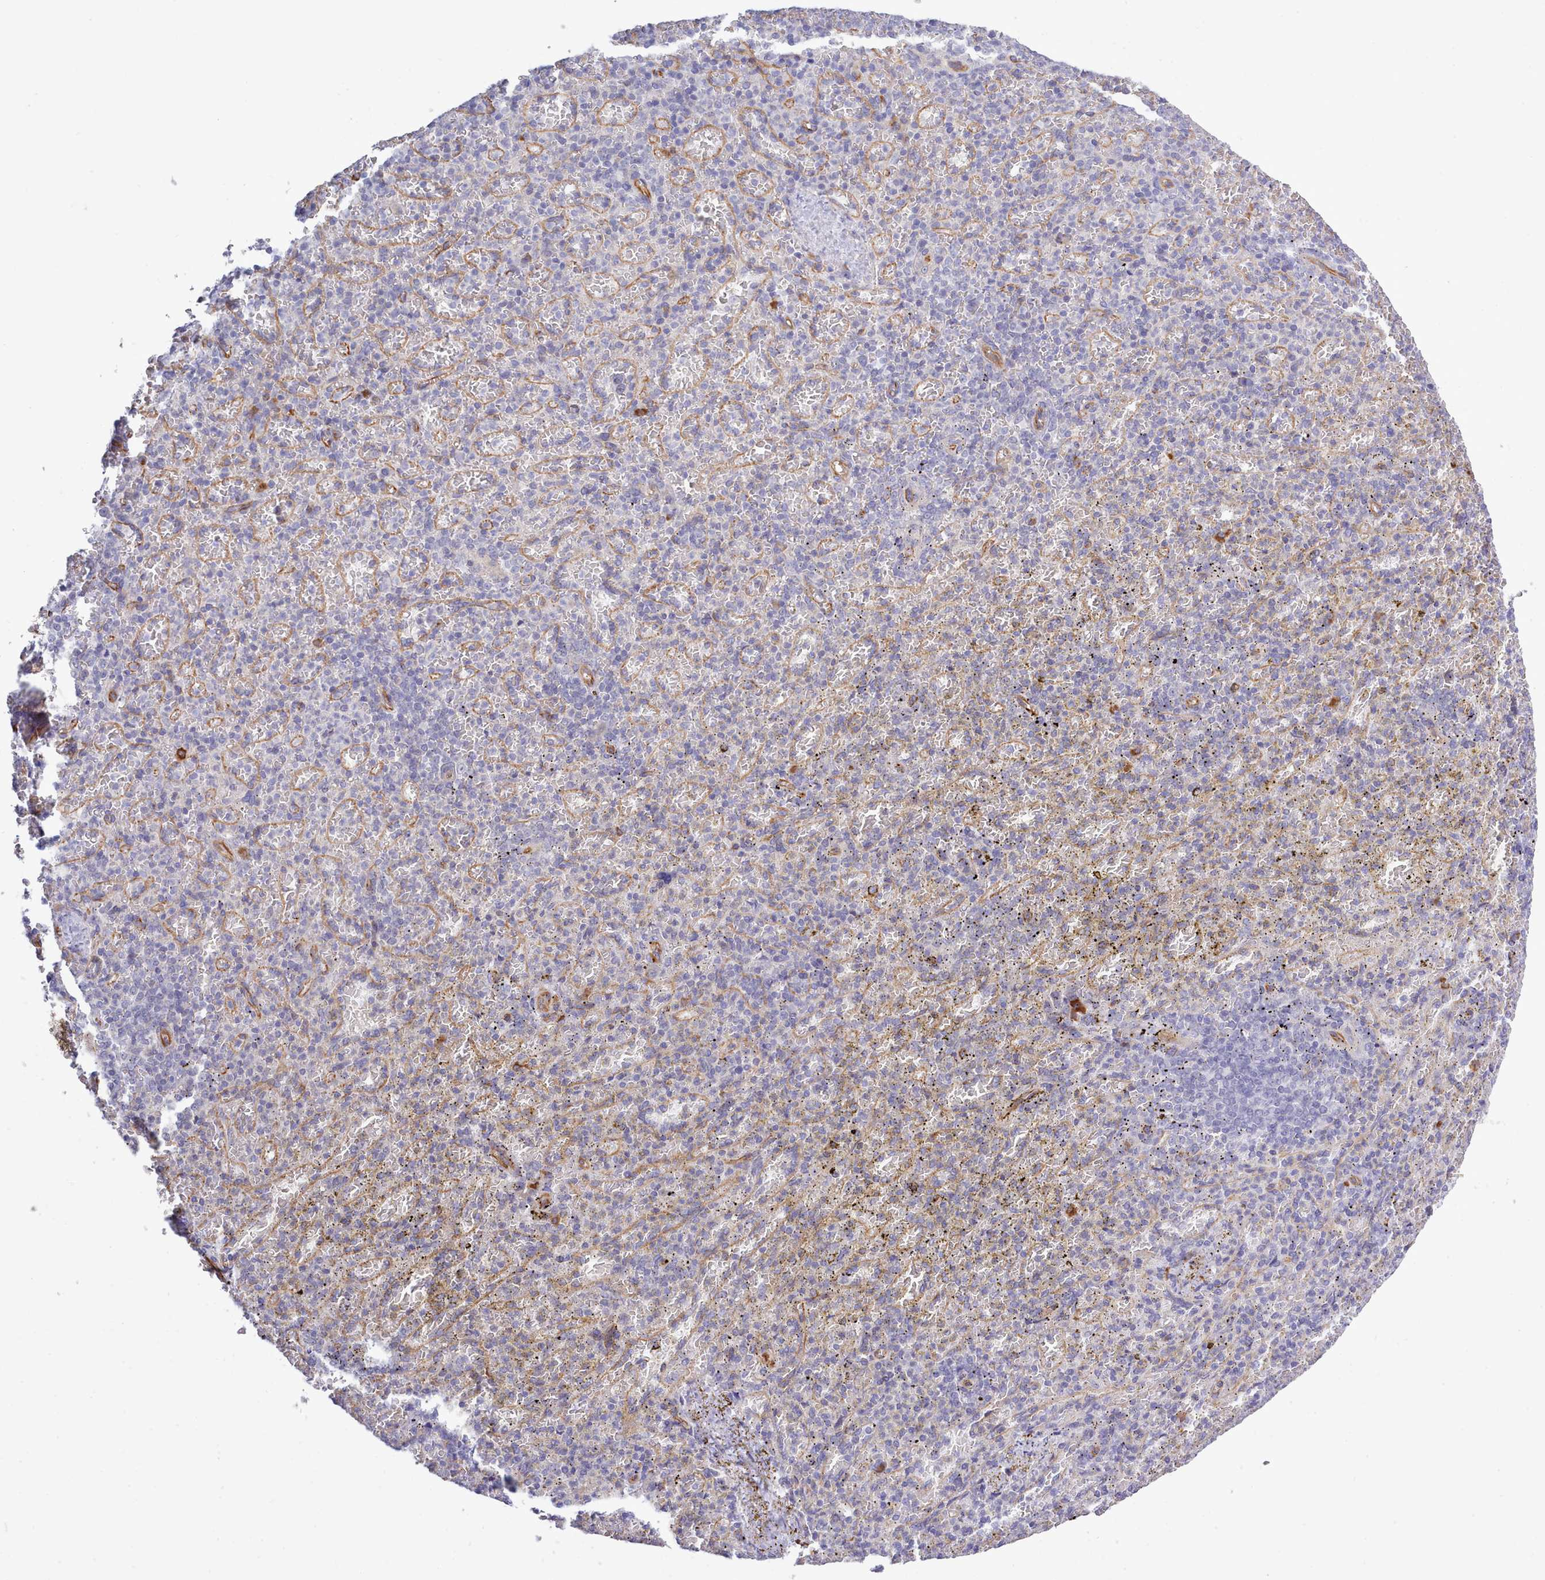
{"staining": {"intensity": "negative", "quantity": "none", "location": "none"}, "tissue": "spleen", "cell_type": "Cells in red pulp", "image_type": "normal", "snomed": [{"axis": "morphology", "description": "Normal tissue, NOS"}, {"axis": "topography", "description": "Spleen"}], "caption": "Spleen stained for a protein using IHC exhibits no staining cells in red pulp.", "gene": "ZC3H13", "patient": {"sex": "female", "age": 74}}